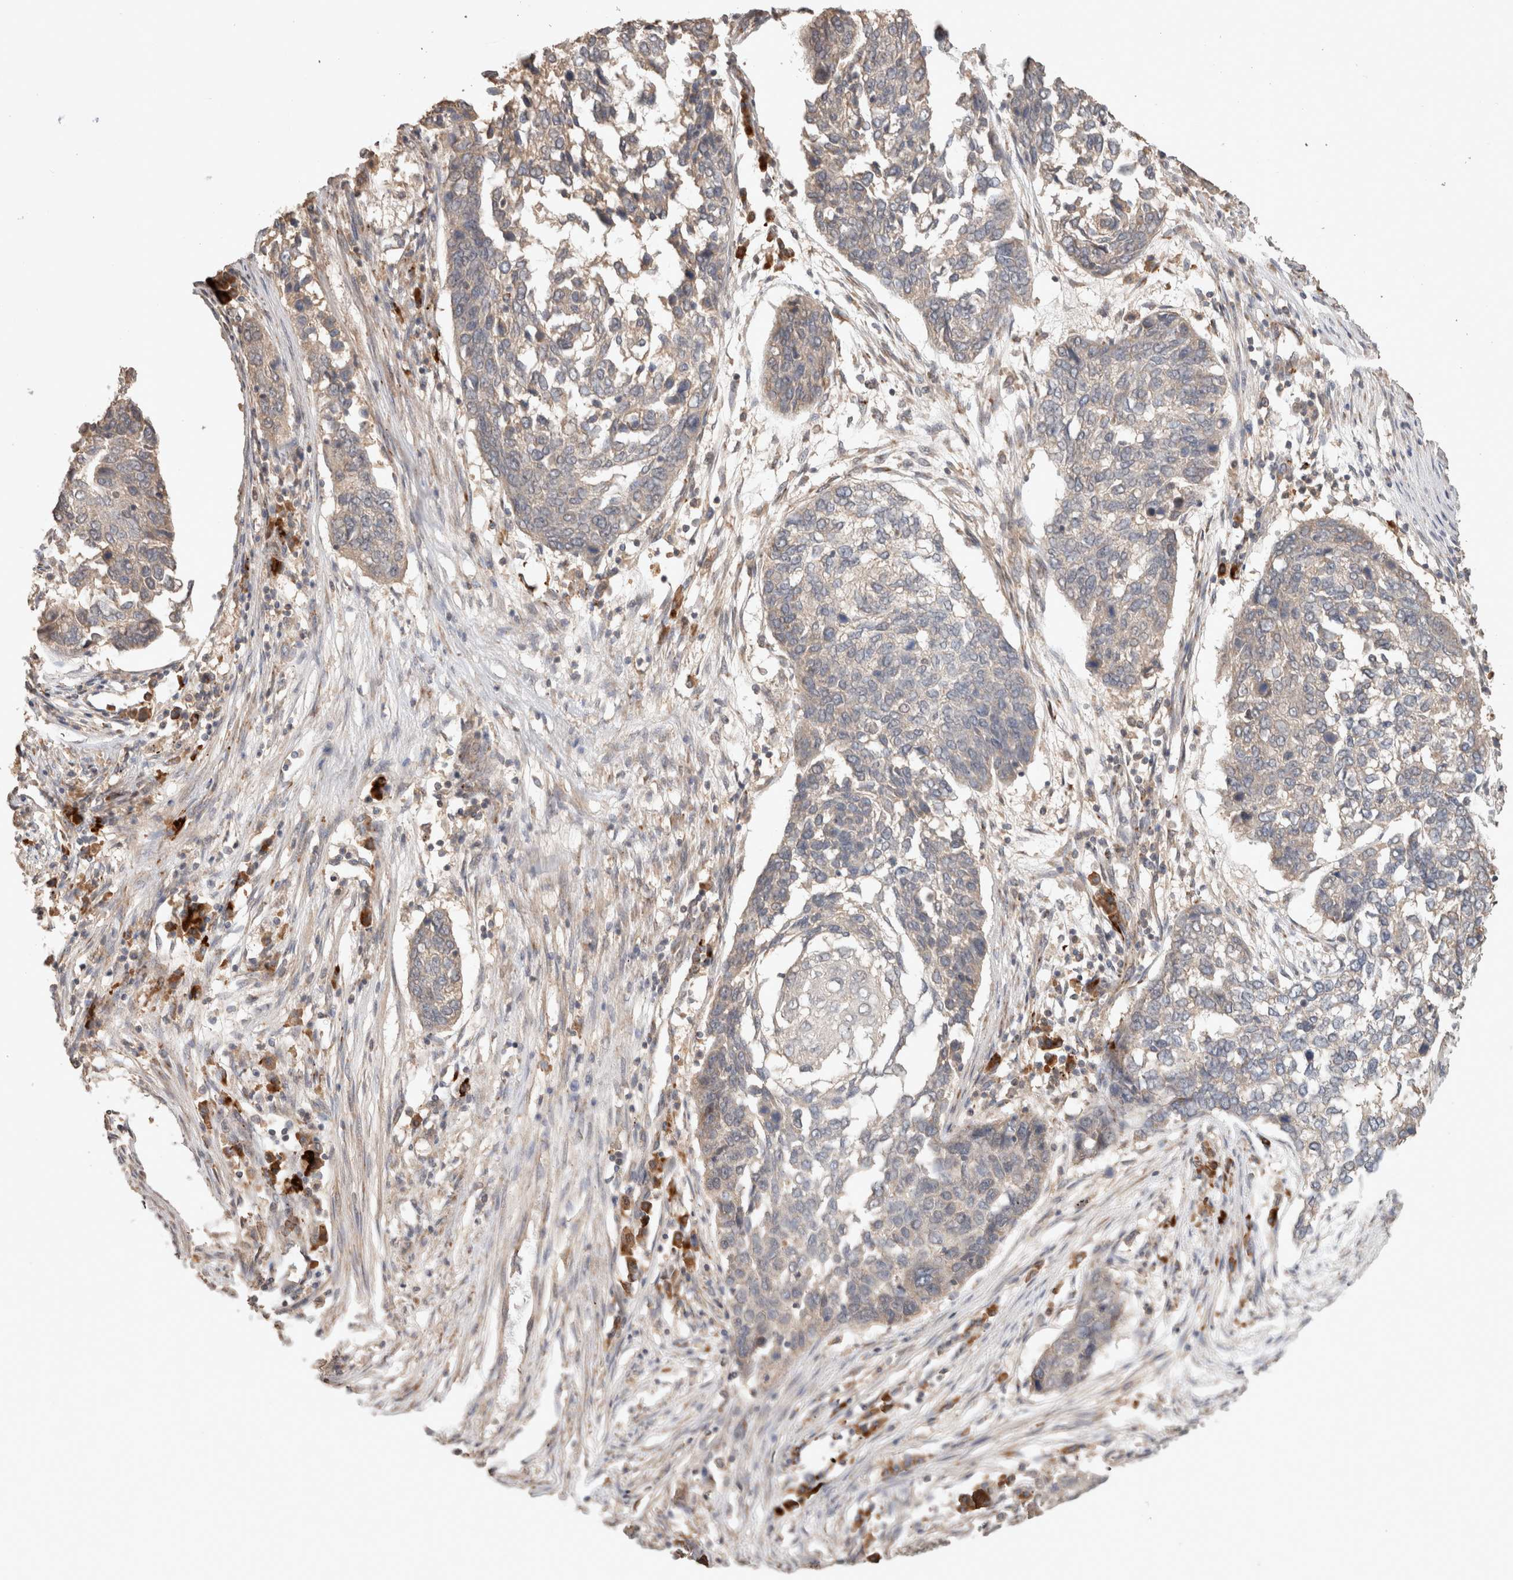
{"staining": {"intensity": "weak", "quantity": "<25%", "location": "cytoplasmic/membranous"}, "tissue": "lung cancer", "cell_type": "Tumor cells", "image_type": "cancer", "snomed": [{"axis": "morphology", "description": "Squamous cell carcinoma, NOS"}, {"axis": "topography", "description": "Lung"}], "caption": "Tumor cells are negative for brown protein staining in lung cancer (squamous cell carcinoma).", "gene": "HROB", "patient": {"sex": "female", "age": 63}}